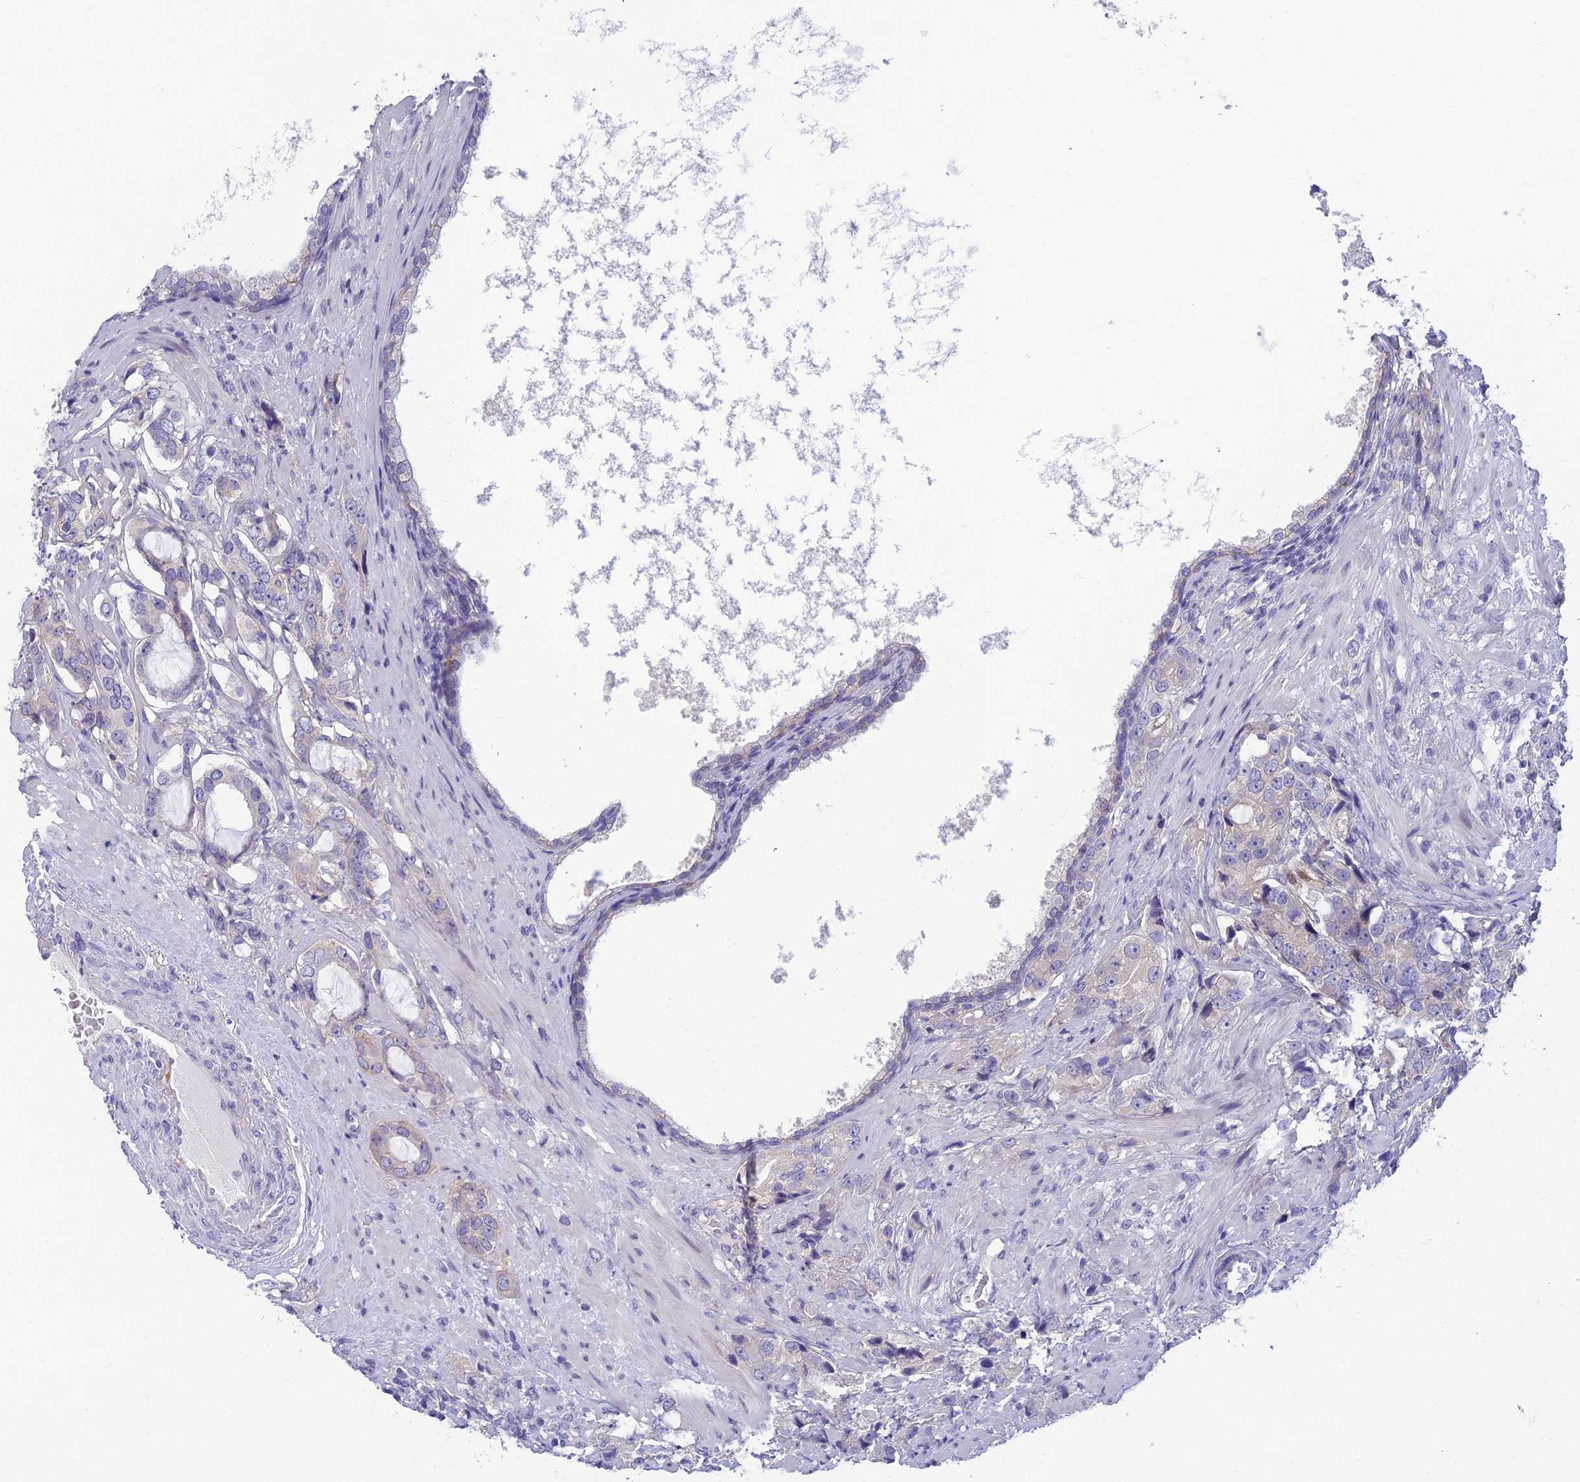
{"staining": {"intensity": "weak", "quantity": "<25%", "location": "cytoplasmic/membranous"}, "tissue": "prostate cancer", "cell_type": "Tumor cells", "image_type": "cancer", "snomed": [{"axis": "morphology", "description": "Adenocarcinoma, High grade"}, {"axis": "topography", "description": "Prostate"}], "caption": "A micrograph of prostate cancer (adenocarcinoma (high-grade)) stained for a protein displays no brown staining in tumor cells.", "gene": "NEURL1", "patient": {"sex": "male", "age": 75}}